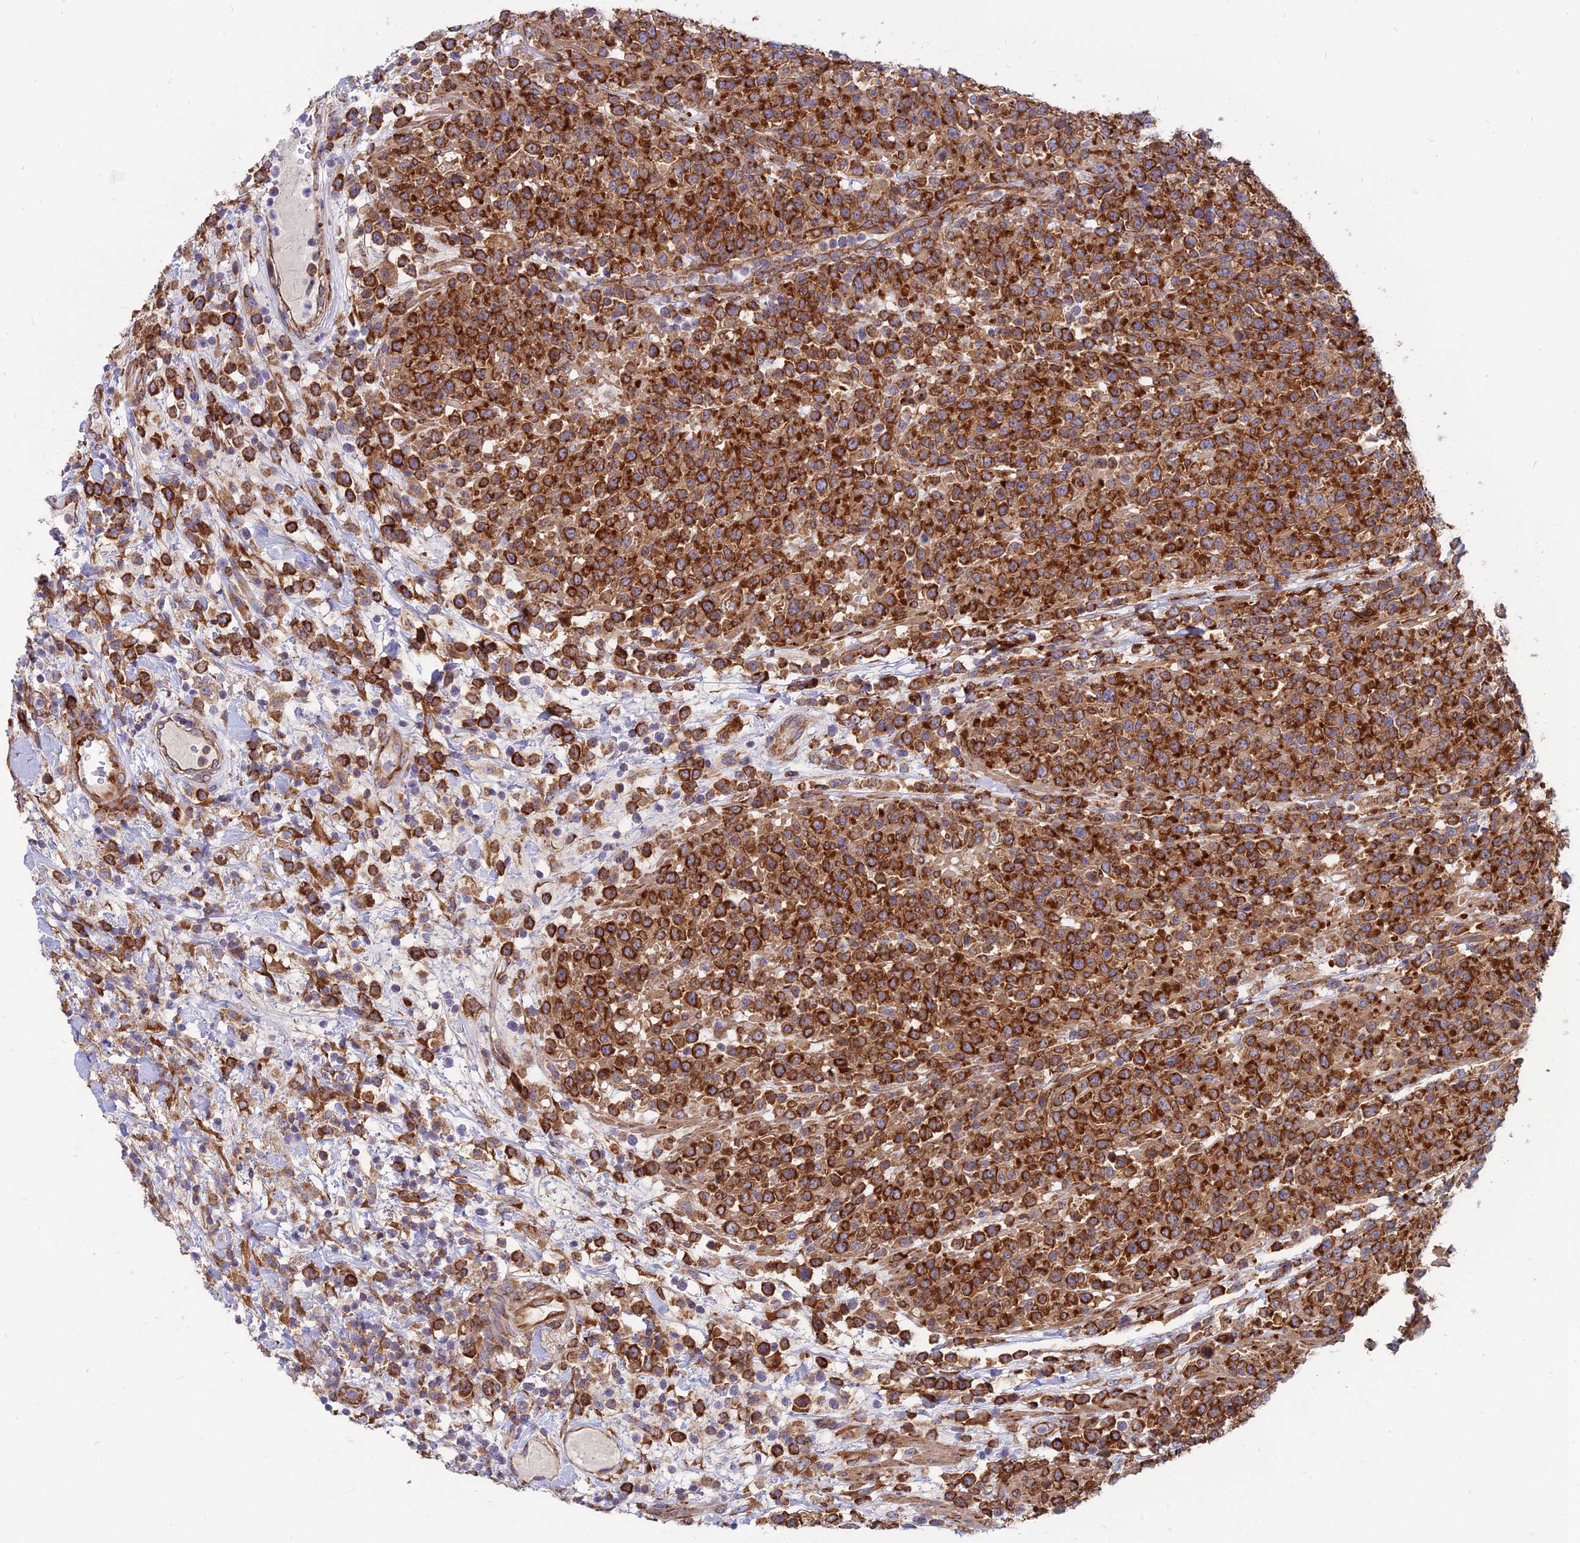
{"staining": {"intensity": "strong", "quantity": ">75%", "location": "cytoplasmic/membranous"}, "tissue": "lymphoma", "cell_type": "Tumor cells", "image_type": "cancer", "snomed": [{"axis": "morphology", "description": "Malignant lymphoma, non-Hodgkin's type, High grade"}, {"axis": "topography", "description": "Colon"}], "caption": "Immunohistochemical staining of human lymphoma demonstrates high levels of strong cytoplasmic/membranous protein expression in about >75% of tumor cells.", "gene": "TXLNA", "patient": {"sex": "female", "age": 53}}